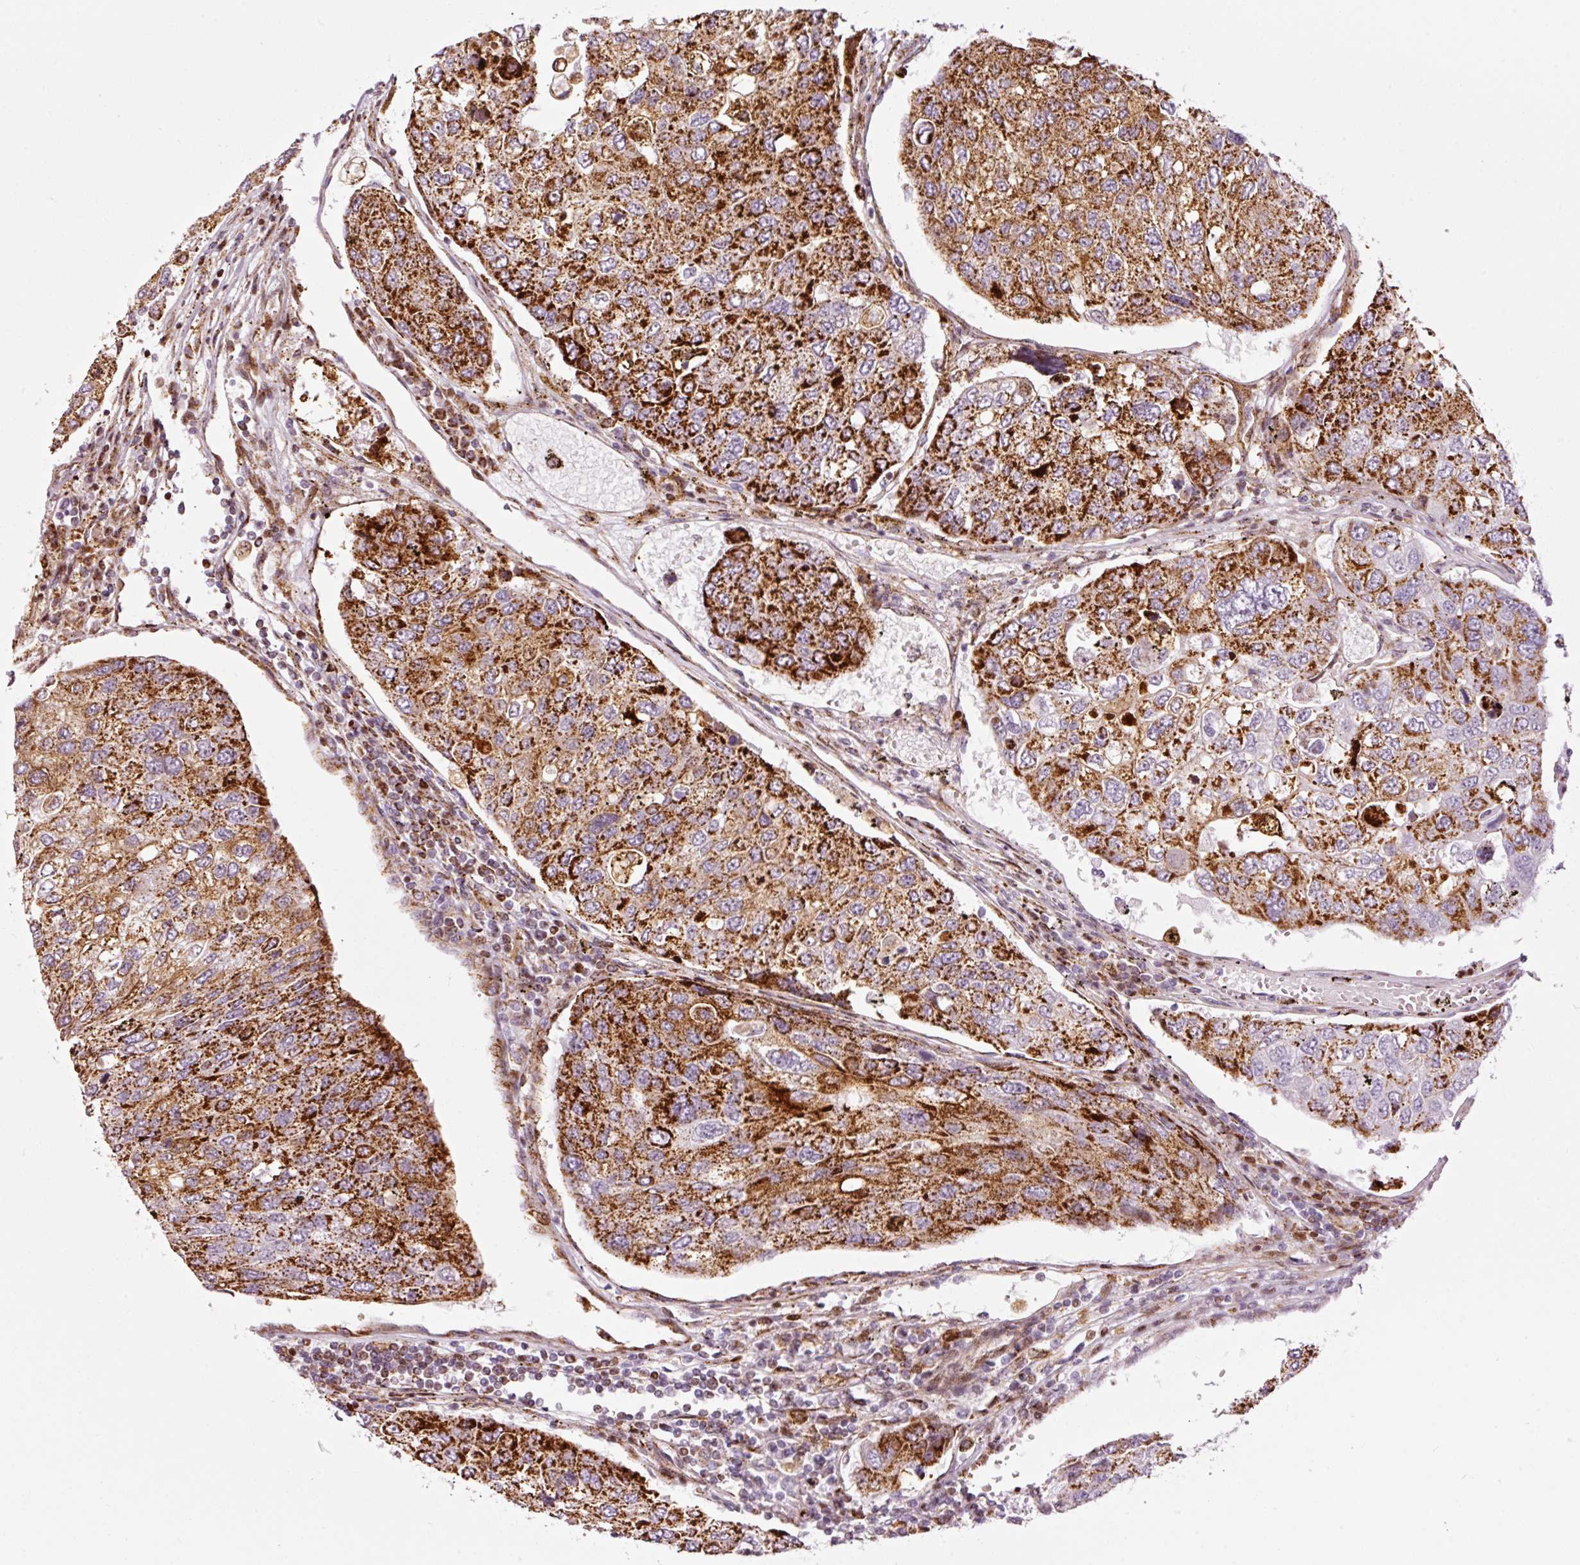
{"staining": {"intensity": "strong", "quantity": ">75%", "location": "cytoplasmic/membranous"}, "tissue": "urothelial cancer", "cell_type": "Tumor cells", "image_type": "cancer", "snomed": [{"axis": "morphology", "description": "Urothelial carcinoma, High grade"}, {"axis": "topography", "description": "Lymph node"}, {"axis": "topography", "description": "Urinary bladder"}], "caption": "Protein staining of urothelial cancer tissue displays strong cytoplasmic/membranous expression in approximately >75% of tumor cells. (DAB IHC with brightfield microscopy, high magnification).", "gene": "ANKRD20A1", "patient": {"sex": "male", "age": 51}}